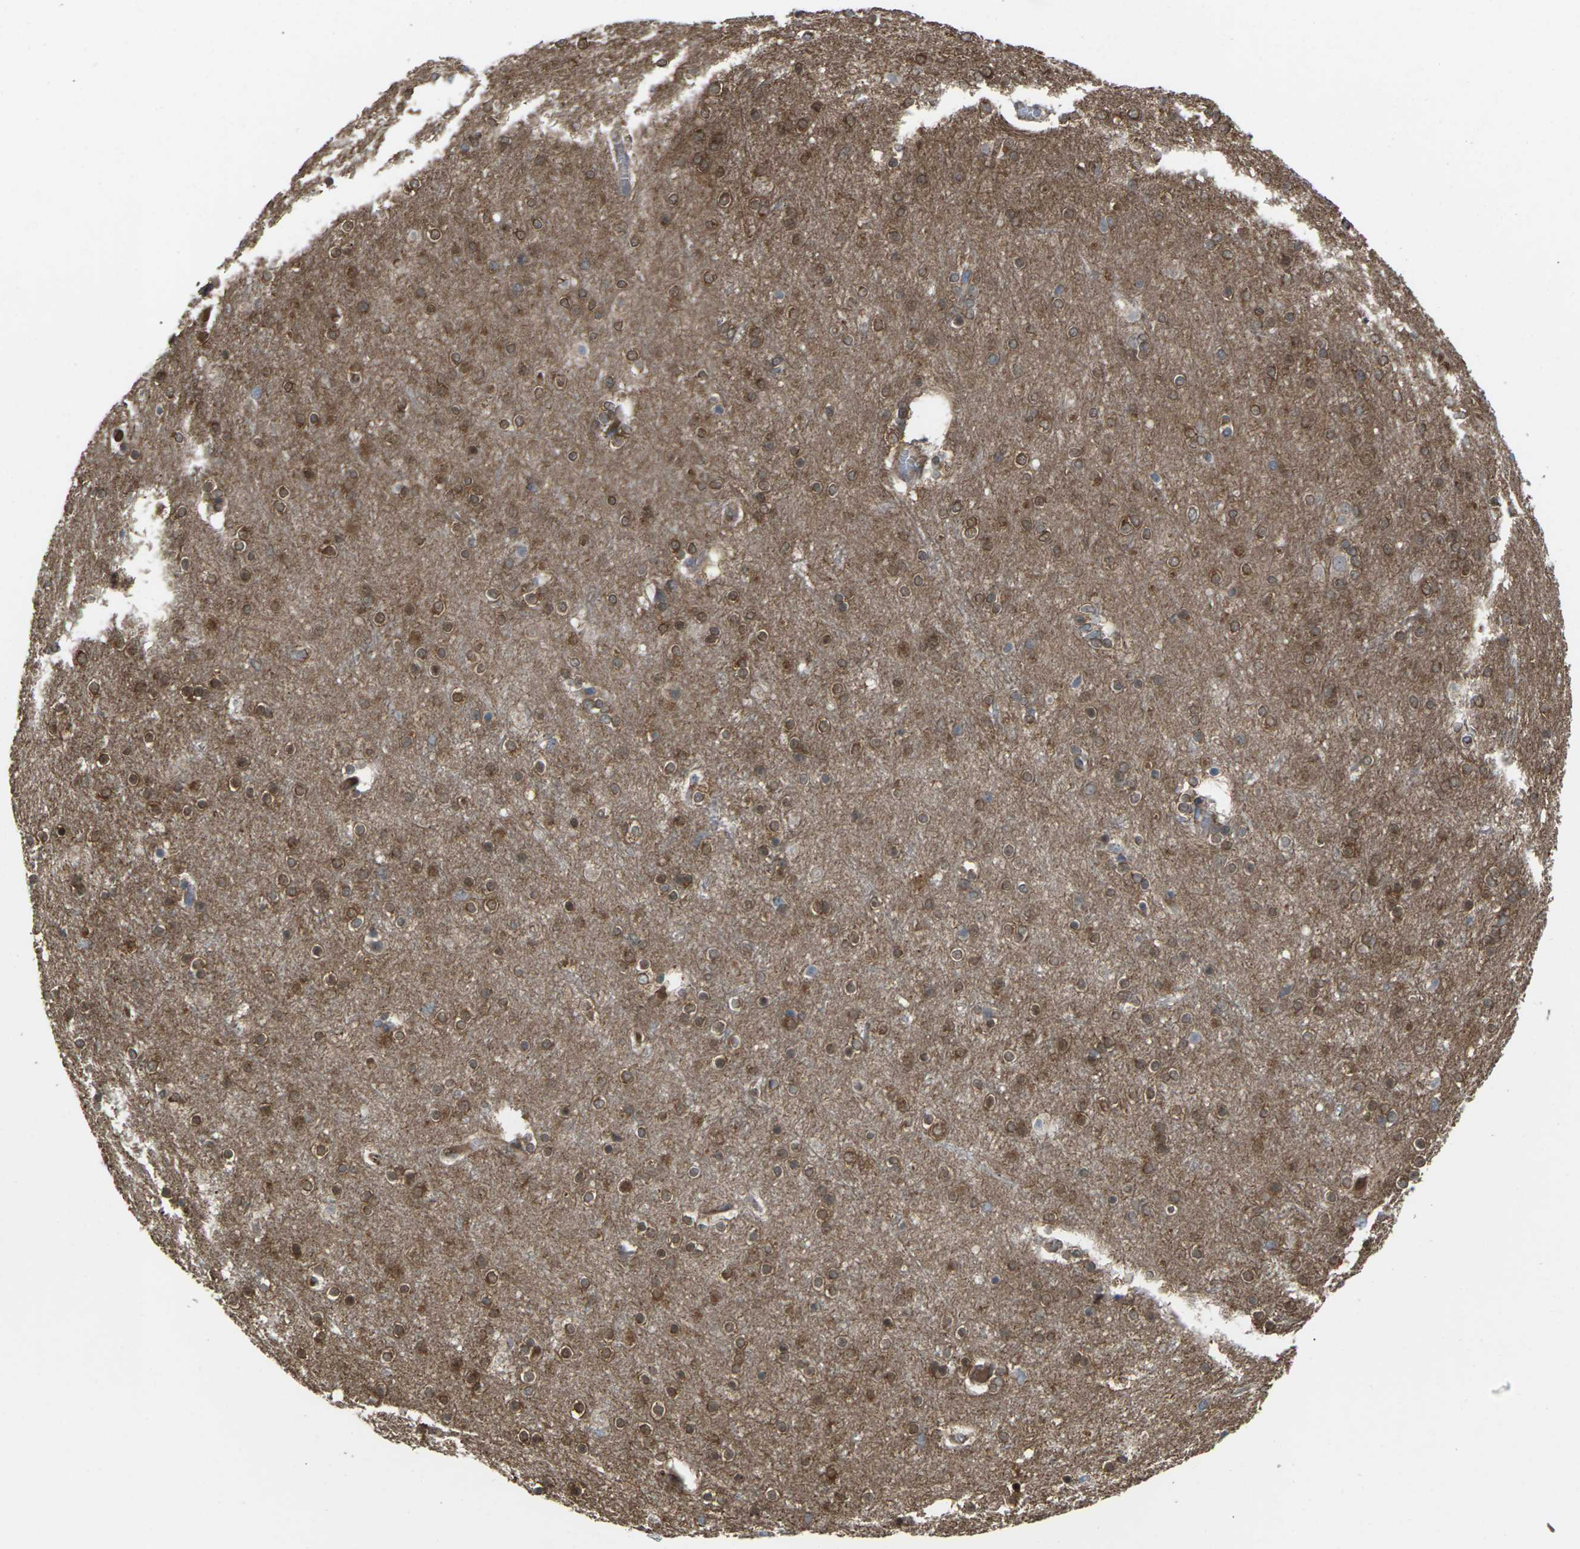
{"staining": {"intensity": "weak", "quantity": ">75%", "location": "cytoplasmic/membranous"}, "tissue": "cerebral cortex", "cell_type": "Endothelial cells", "image_type": "normal", "snomed": [{"axis": "morphology", "description": "Normal tissue, NOS"}, {"axis": "topography", "description": "Cerebral cortex"}], "caption": "A brown stain labels weak cytoplasmic/membranous positivity of a protein in endothelial cells of benign cerebral cortex.", "gene": "ROBO1", "patient": {"sex": "female", "age": 54}}